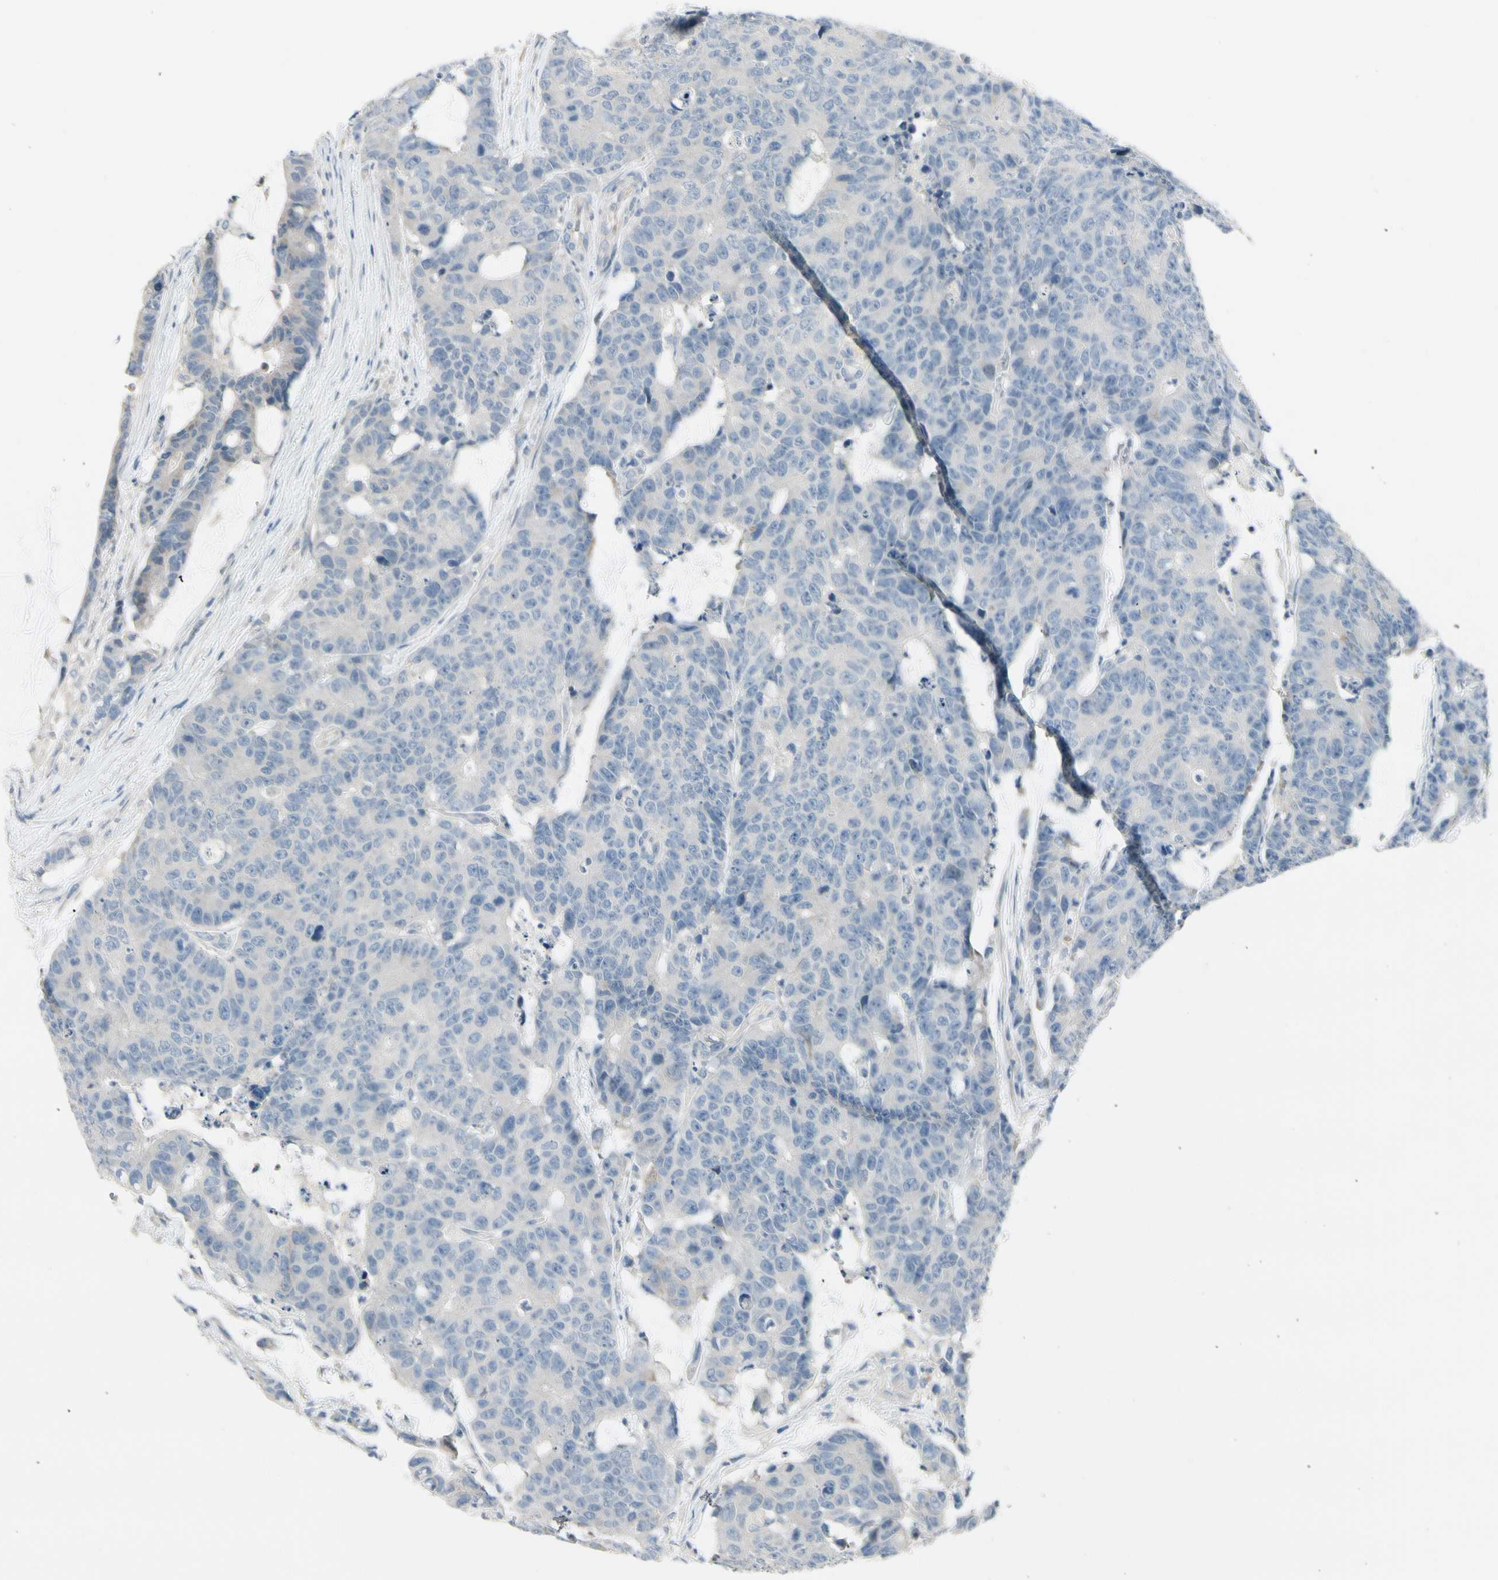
{"staining": {"intensity": "negative", "quantity": "none", "location": "none"}, "tissue": "colorectal cancer", "cell_type": "Tumor cells", "image_type": "cancer", "snomed": [{"axis": "morphology", "description": "Adenocarcinoma, NOS"}, {"axis": "topography", "description": "Colon"}], "caption": "DAB (3,3'-diaminobenzidine) immunohistochemical staining of colorectal cancer exhibits no significant expression in tumor cells. (DAB (3,3'-diaminobenzidine) immunohistochemistry, high magnification).", "gene": "CYP2E1", "patient": {"sex": "female", "age": 86}}